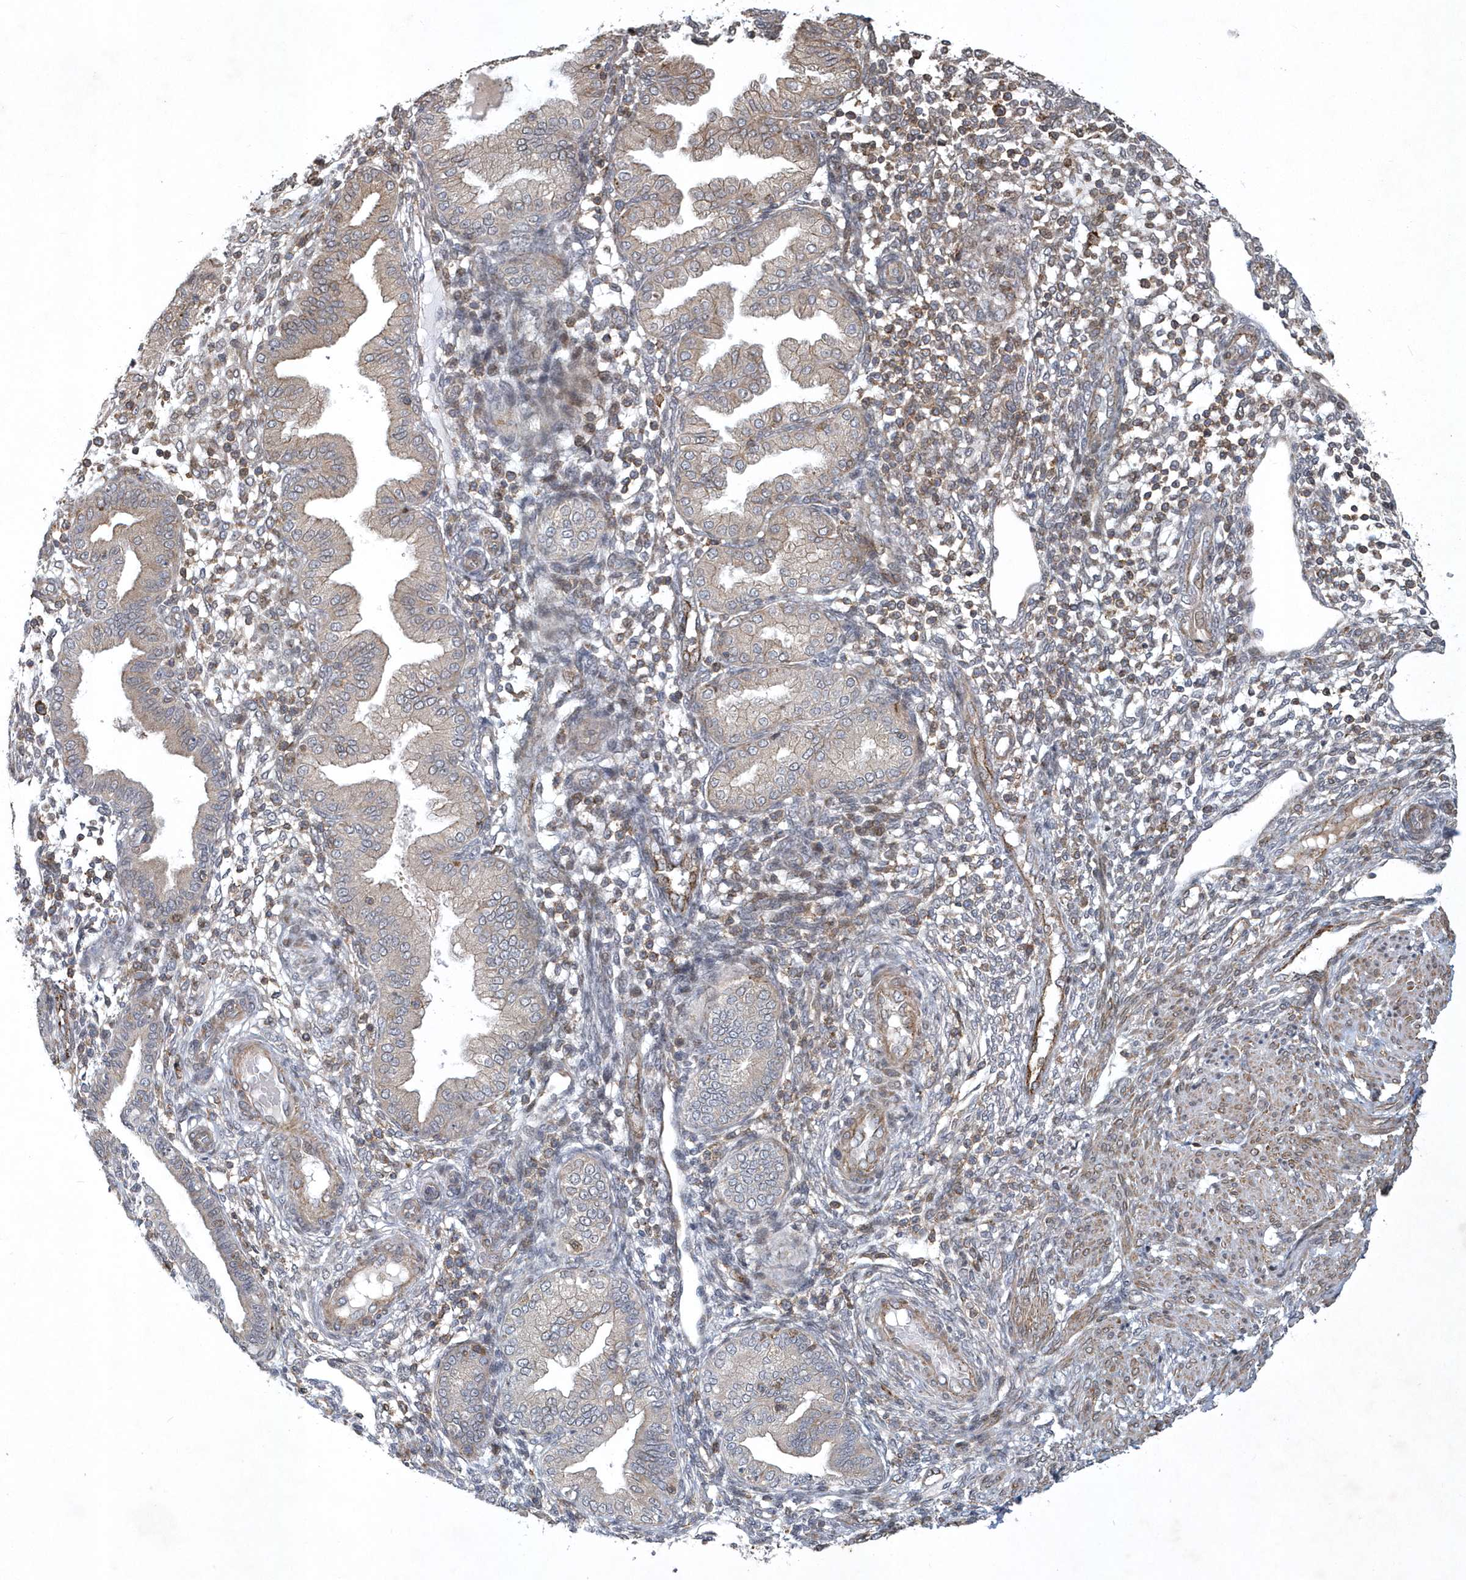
{"staining": {"intensity": "weak", "quantity": "<25%", "location": "cytoplasmic/membranous"}, "tissue": "endometrium", "cell_type": "Cells in endometrial stroma", "image_type": "normal", "snomed": [{"axis": "morphology", "description": "Normal tissue, NOS"}, {"axis": "topography", "description": "Endometrium"}], "caption": "This is an immunohistochemistry (IHC) micrograph of benign endometrium. There is no positivity in cells in endometrial stroma.", "gene": "N4BP2", "patient": {"sex": "female", "age": 53}}